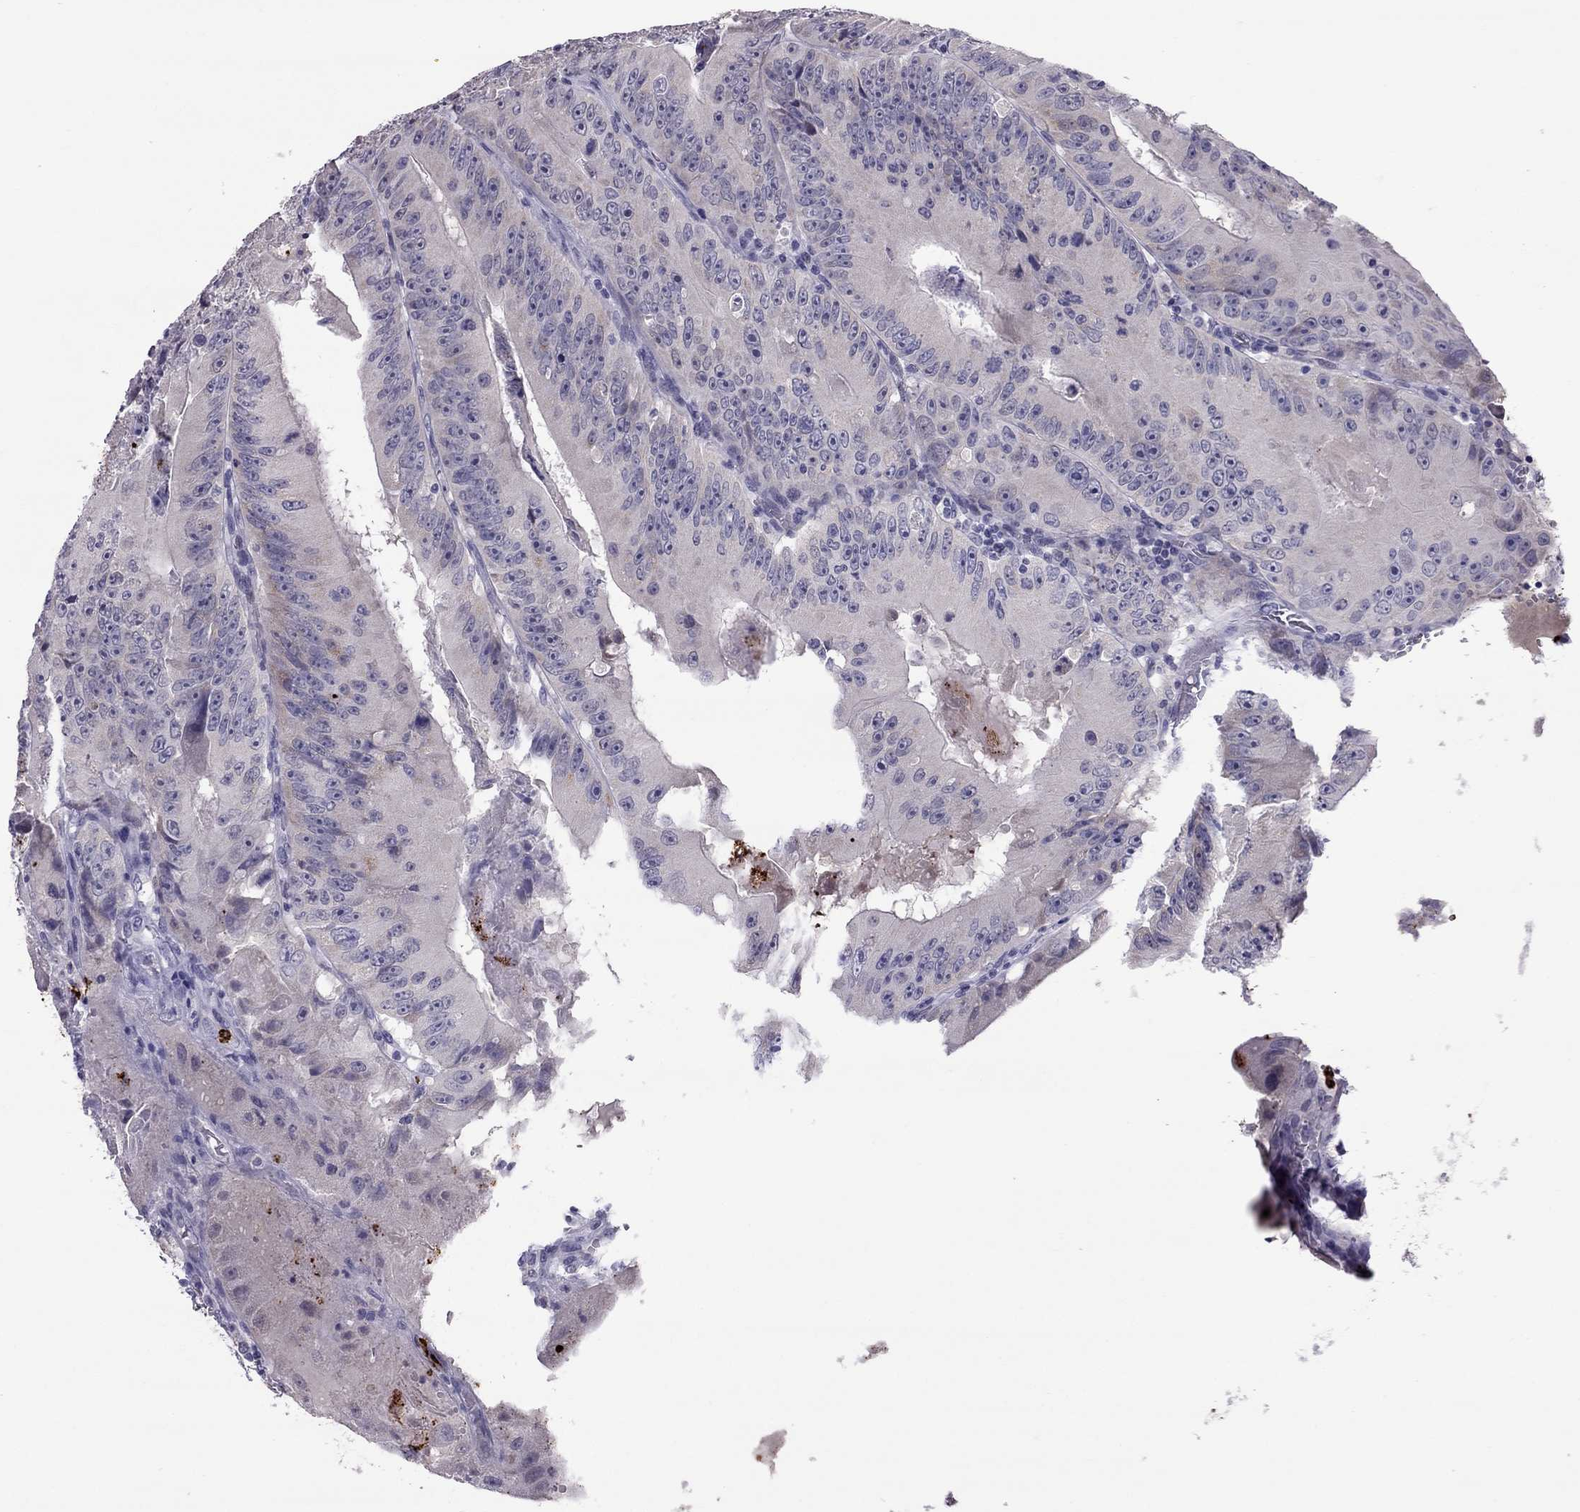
{"staining": {"intensity": "negative", "quantity": "none", "location": "none"}, "tissue": "colorectal cancer", "cell_type": "Tumor cells", "image_type": "cancer", "snomed": [{"axis": "morphology", "description": "Adenocarcinoma, NOS"}, {"axis": "topography", "description": "Colon"}], "caption": "Tumor cells are negative for protein expression in human colorectal adenocarcinoma.", "gene": "CCL27", "patient": {"sex": "female", "age": 86}}